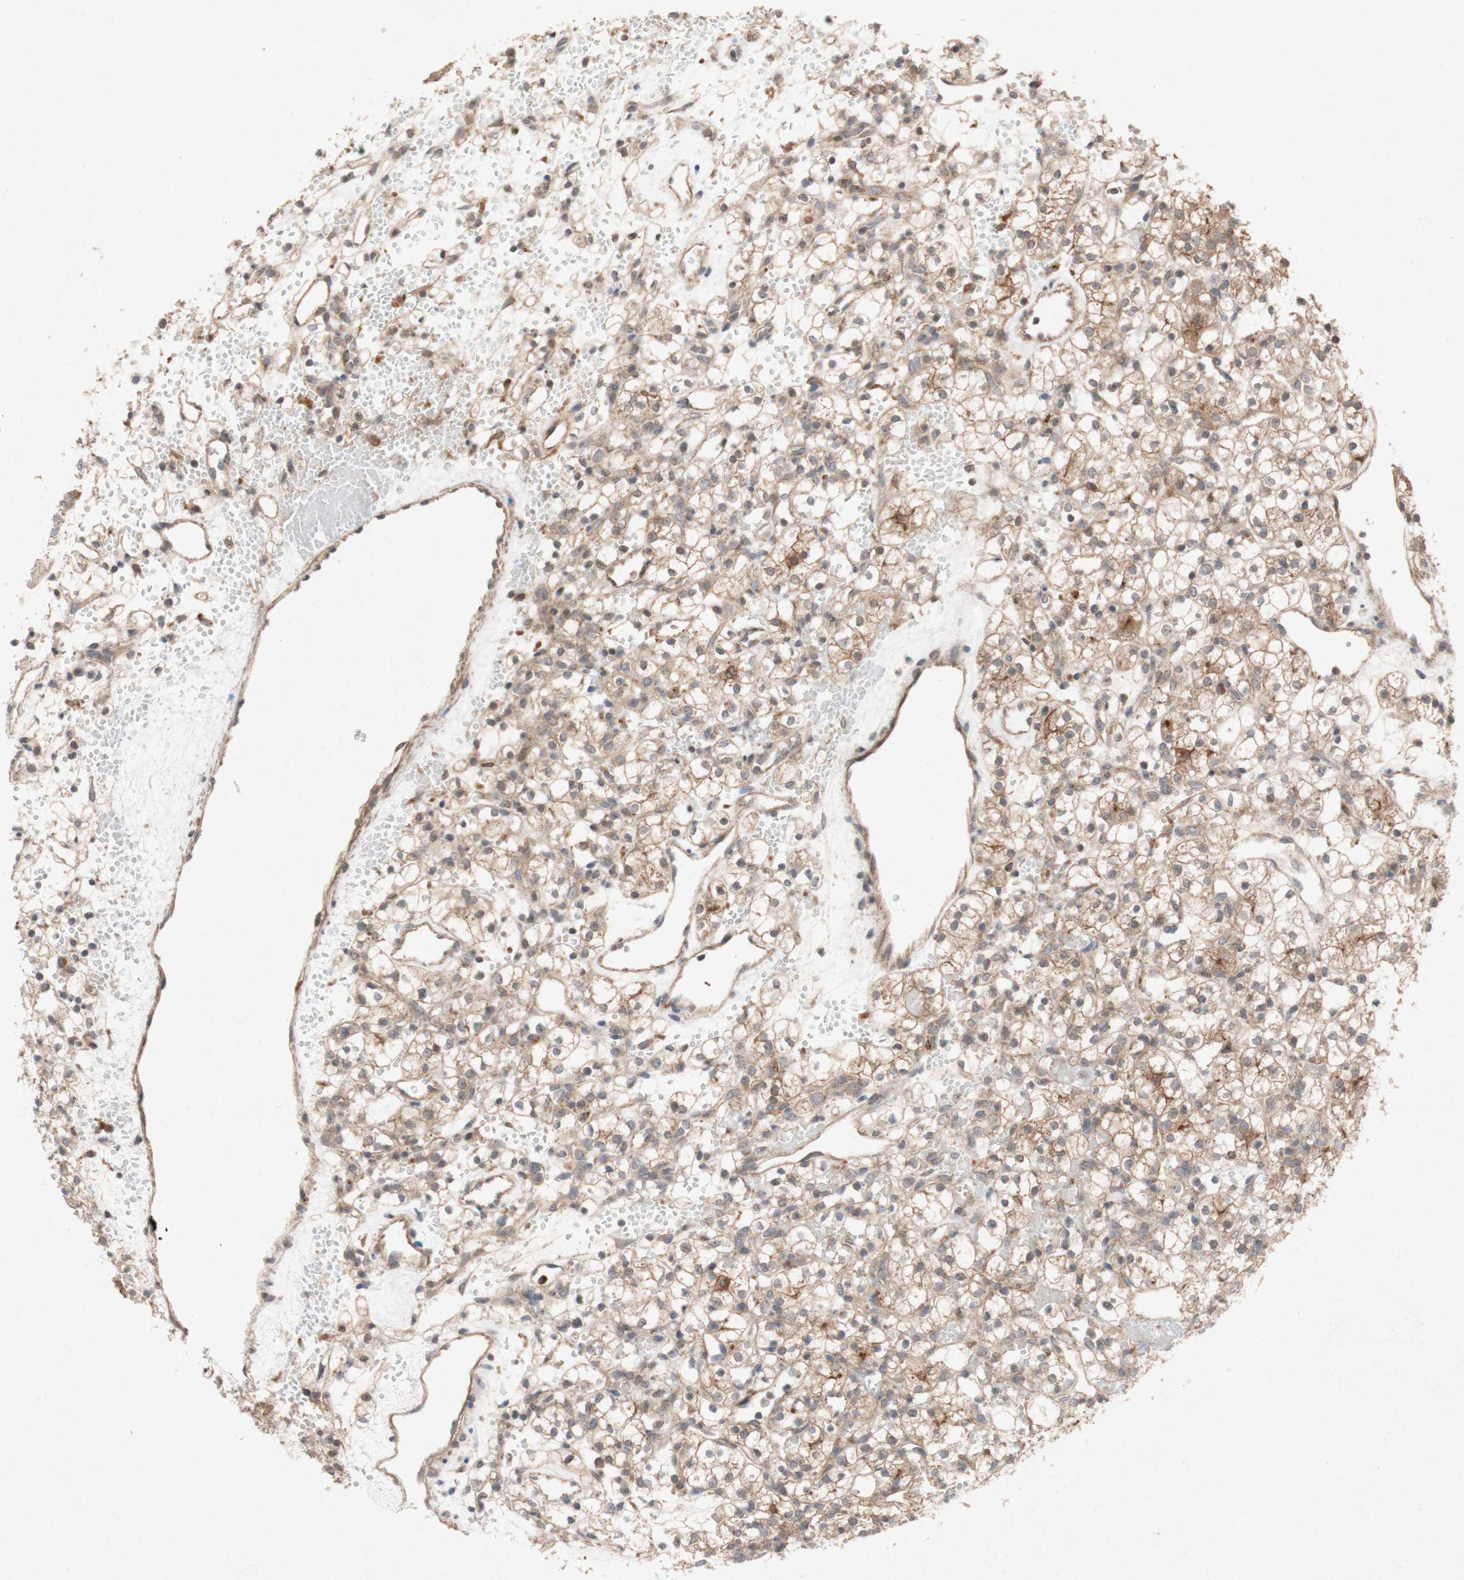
{"staining": {"intensity": "weak", "quantity": ">75%", "location": "cytoplasmic/membranous"}, "tissue": "renal cancer", "cell_type": "Tumor cells", "image_type": "cancer", "snomed": [{"axis": "morphology", "description": "Adenocarcinoma, NOS"}, {"axis": "topography", "description": "Kidney"}], "caption": "A histopathology image of adenocarcinoma (renal) stained for a protein reveals weak cytoplasmic/membranous brown staining in tumor cells.", "gene": "ATP6V1F", "patient": {"sex": "female", "age": 60}}